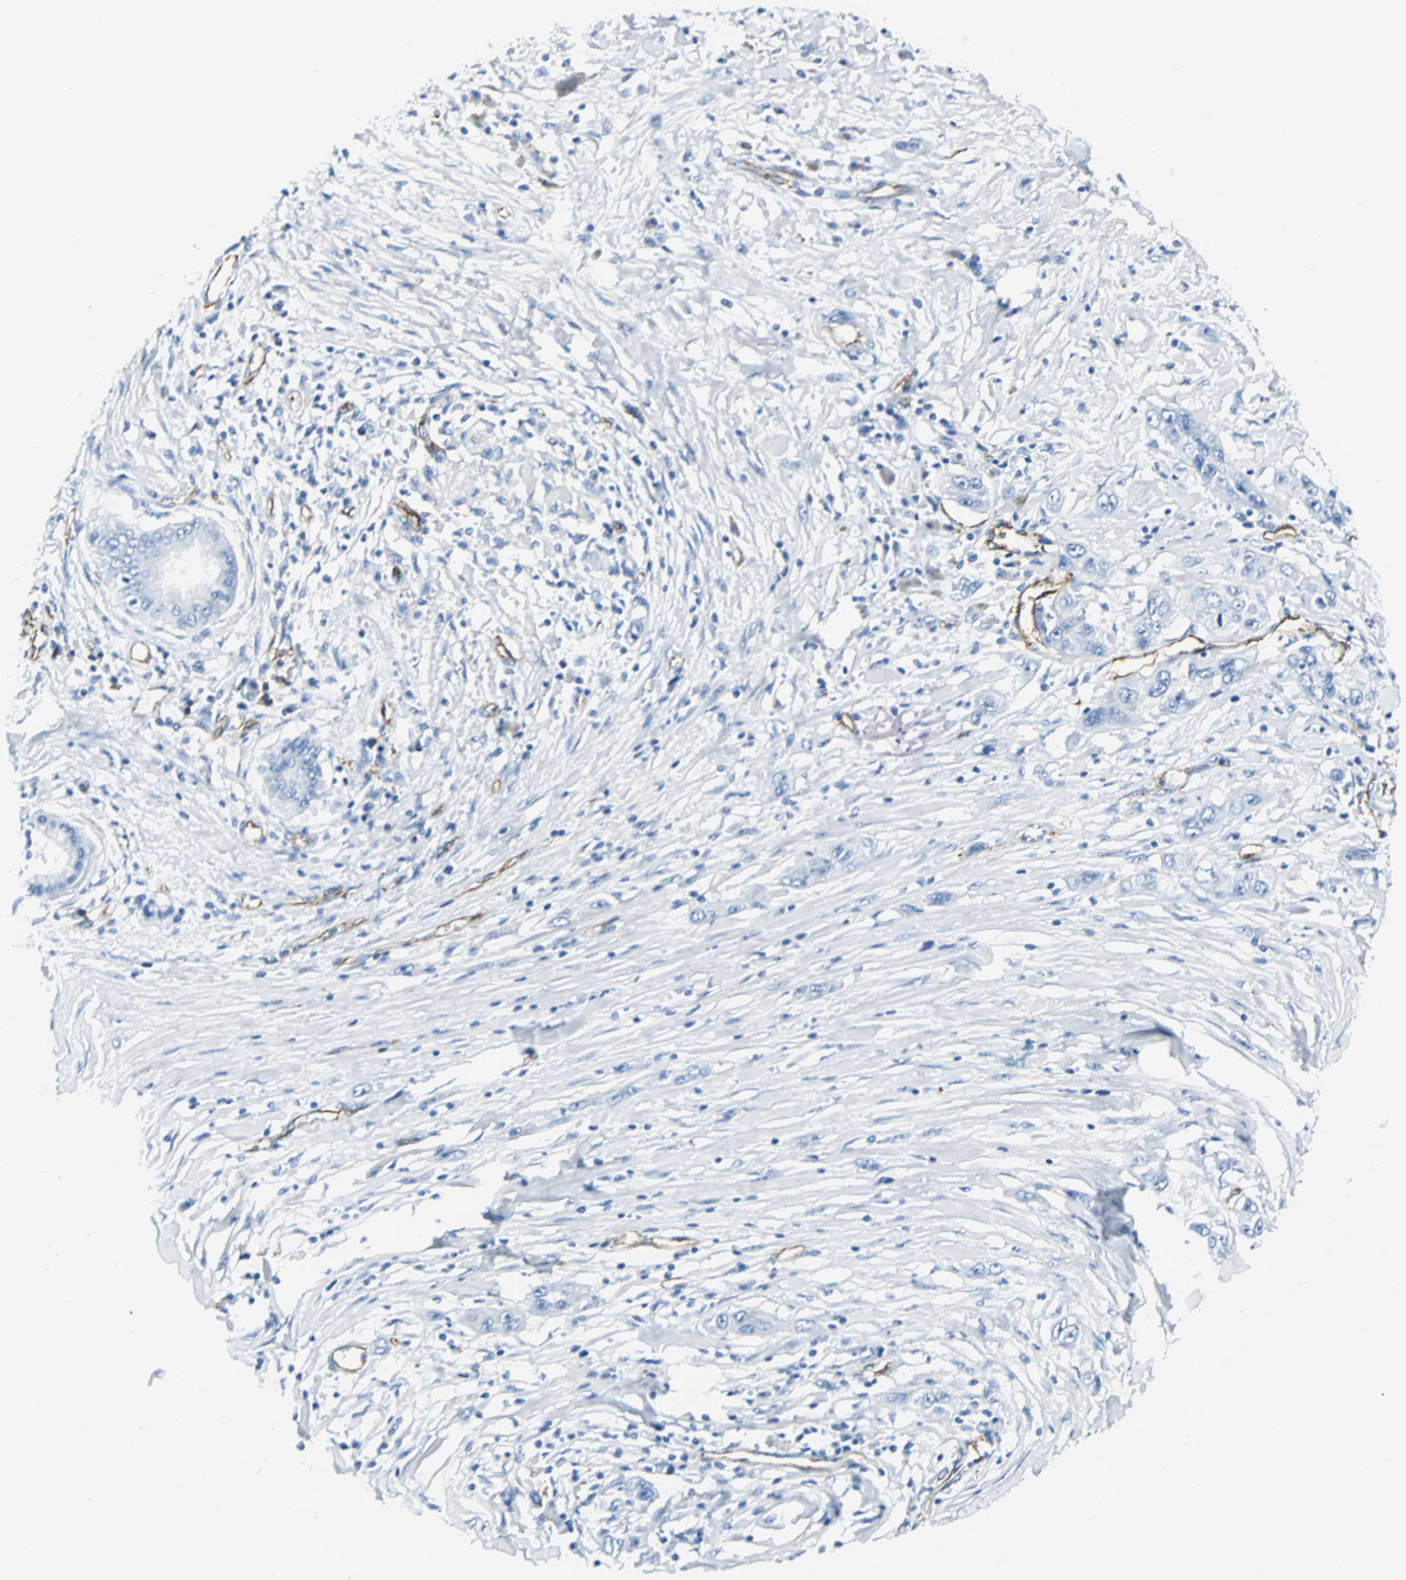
{"staining": {"intensity": "negative", "quantity": "none", "location": "none"}, "tissue": "pancreatic cancer", "cell_type": "Tumor cells", "image_type": "cancer", "snomed": [{"axis": "morphology", "description": "Adenocarcinoma, NOS"}, {"axis": "topography", "description": "Pancreas"}], "caption": "This micrograph is of pancreatic adenocarcinoma stained with immunohistochemistry (IHC) to label a protein in brown with the nuclei are counter-stained blue. There is no staining in tumor cells. (DAB (3,3'-diaminobenzidine) immunohistochemistry with hematoxylin counter stain).", "gene": "VPS9D1", "patient": {"sex": "female", "age": 70}}